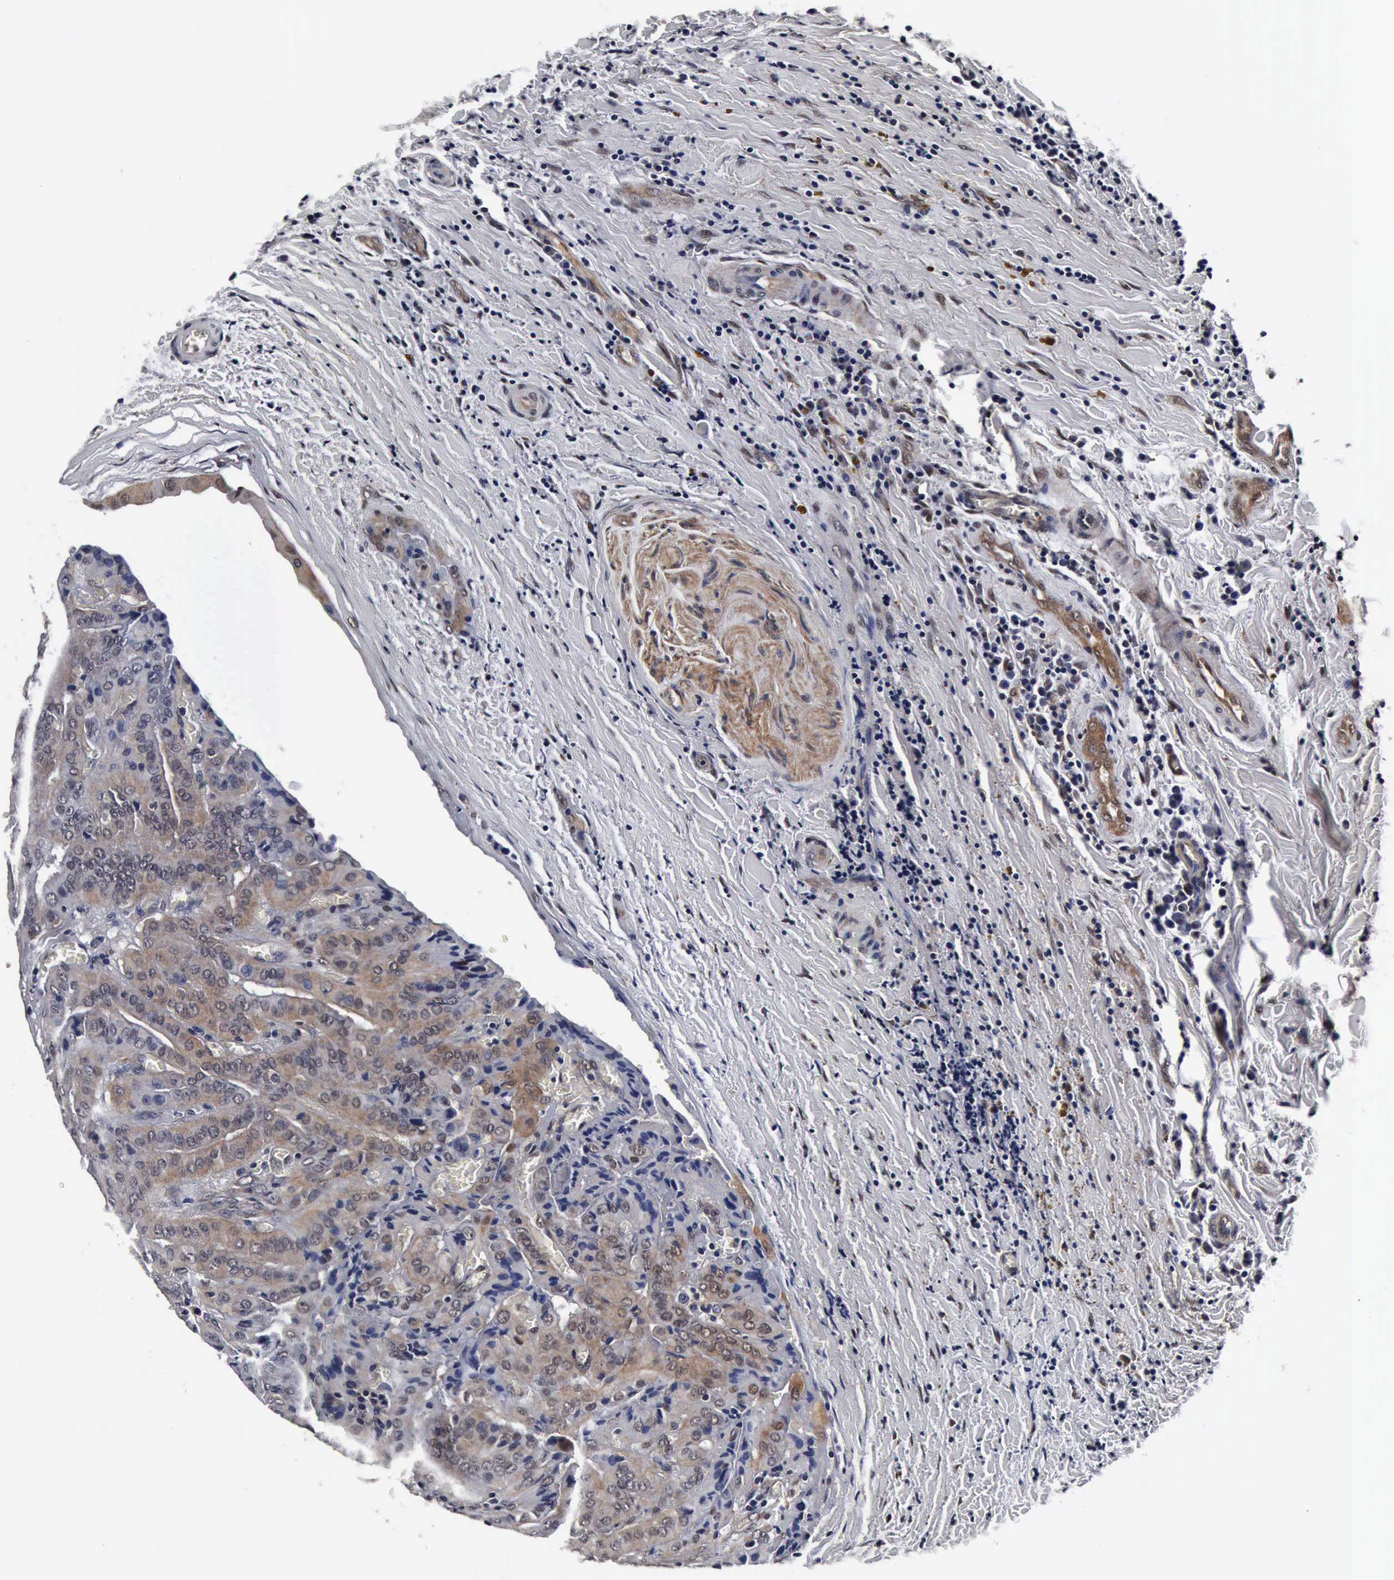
{"staining": {"intensity": "weak", "quantity": ">75%", "location": "cytoplasmic/membranous"}, "tissue": "thyroid cancer", "cell_type": "Tumor cells", "image_type": "cancer", "snomed": [{"axis": "morphology", "description": "Papillary adenocarcinoma, NOS"}, {"axis": "topography", "description": "Thyroid gland"}], "caption": "Thyroid papillary adenocarcinoma stained with IHC reveals weak cytoplasmic/membranous positivity in about >75% of tumor cells.", "gene": "UBC", "patient": {"sex": "female", "age": 71}}